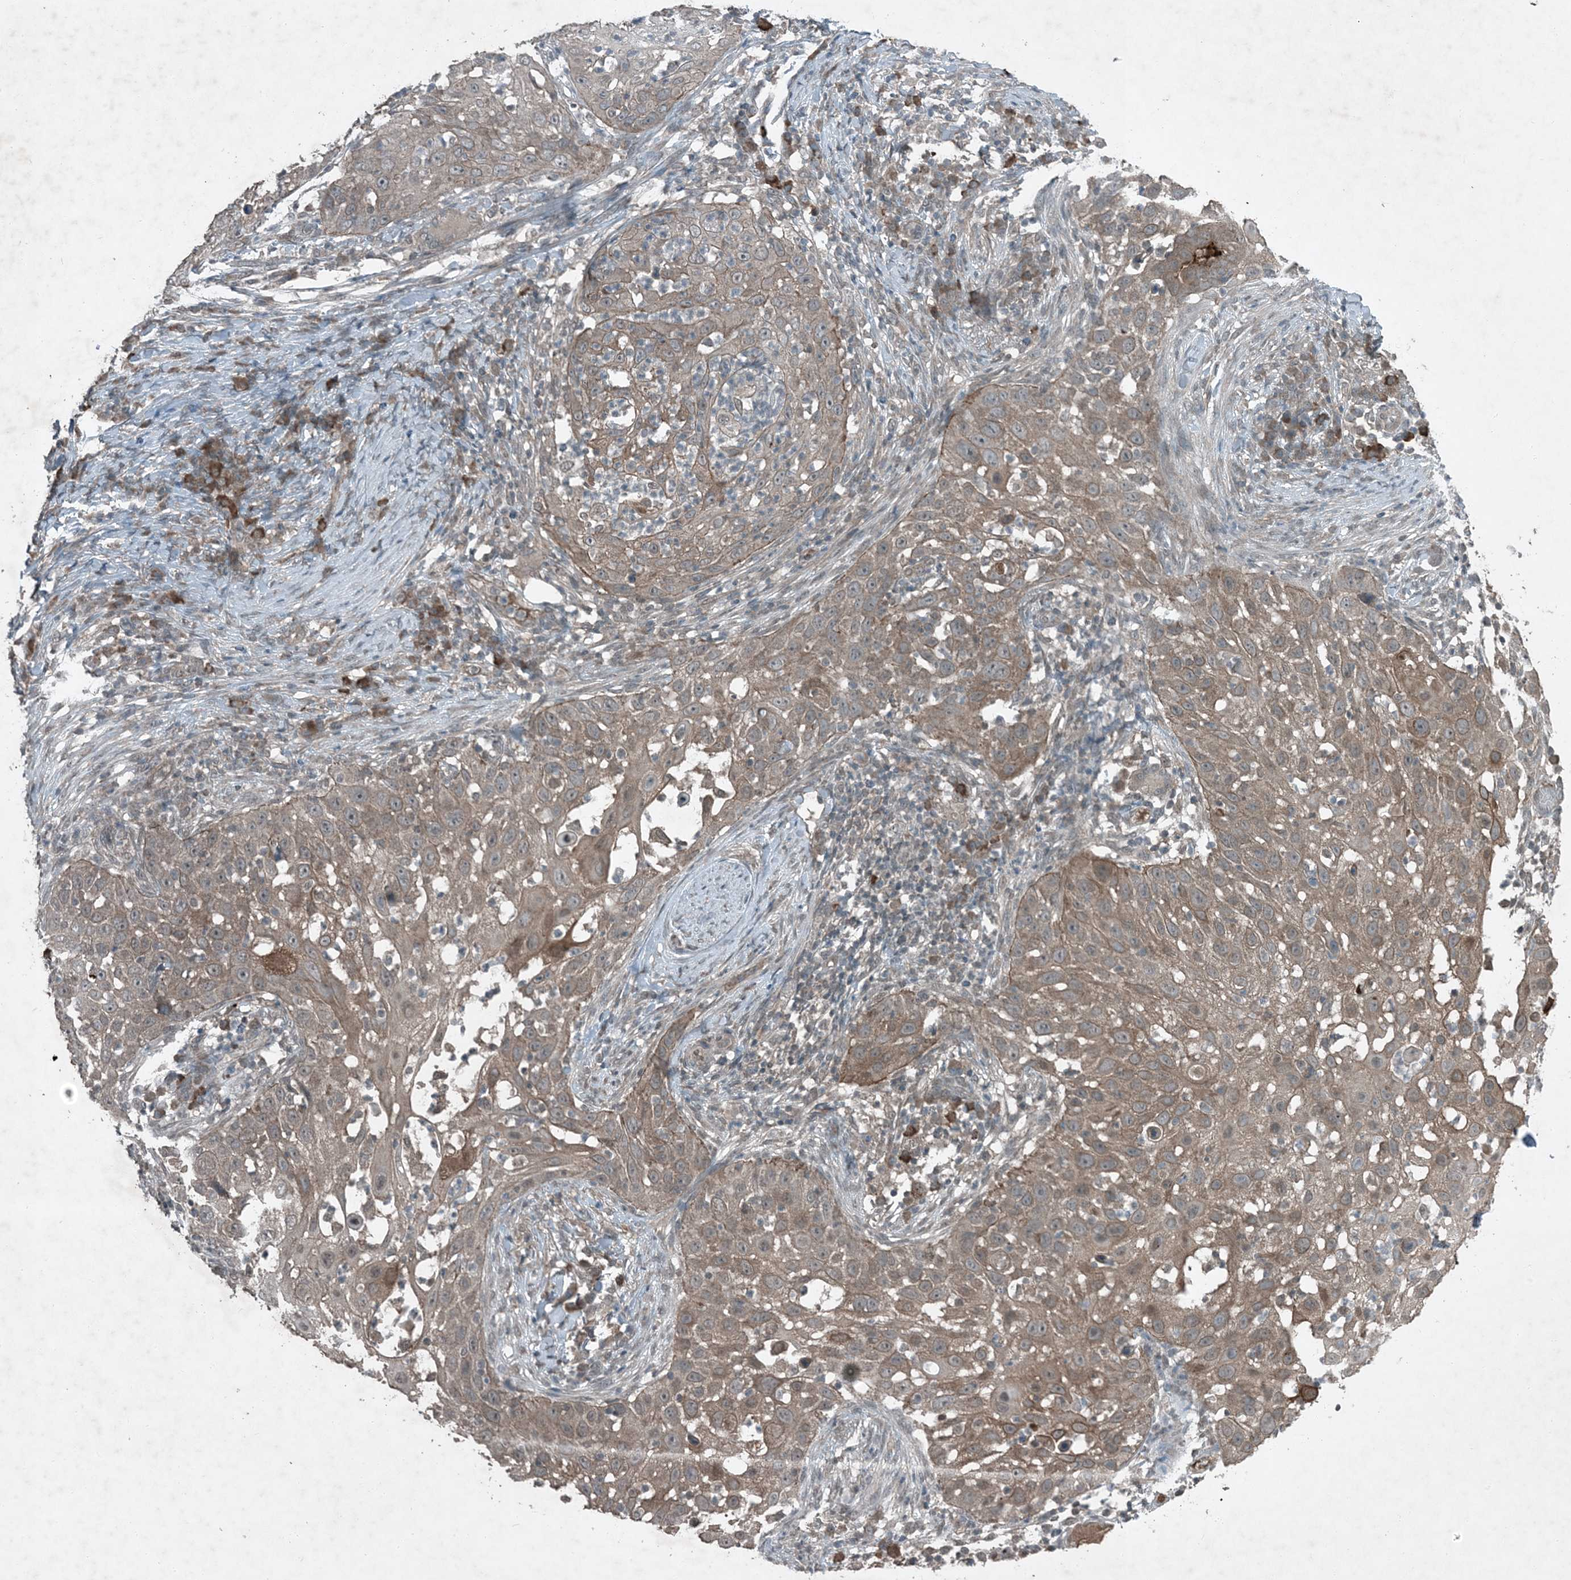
{"staining": {"intensity": "weak", "quantity": "25%-75%", "location": "cytoplasmic/membranous"}, "tissue": "skin cancer", "cell_type": "Tumor cells", "image_type": "cancer", "snomed": [{"axis": "morphology", "description": "Squamous cell carcinoma, NOS"}, {"axis": "topography", "description": "Skin"}], "caption": "Immunohistochemistry (IHC) of human skin squamous cell carcinoma reveals low levels of weak cytoplasmic/membranous expression in about 25%-75% of tumor cells. The staining is performed using DAB brown chromogen to label protein expression. The nuclei are counter-stained blue using hematoxylin.", "gene": "MDN1", "patient": {"sex": "female", "age": 44}}